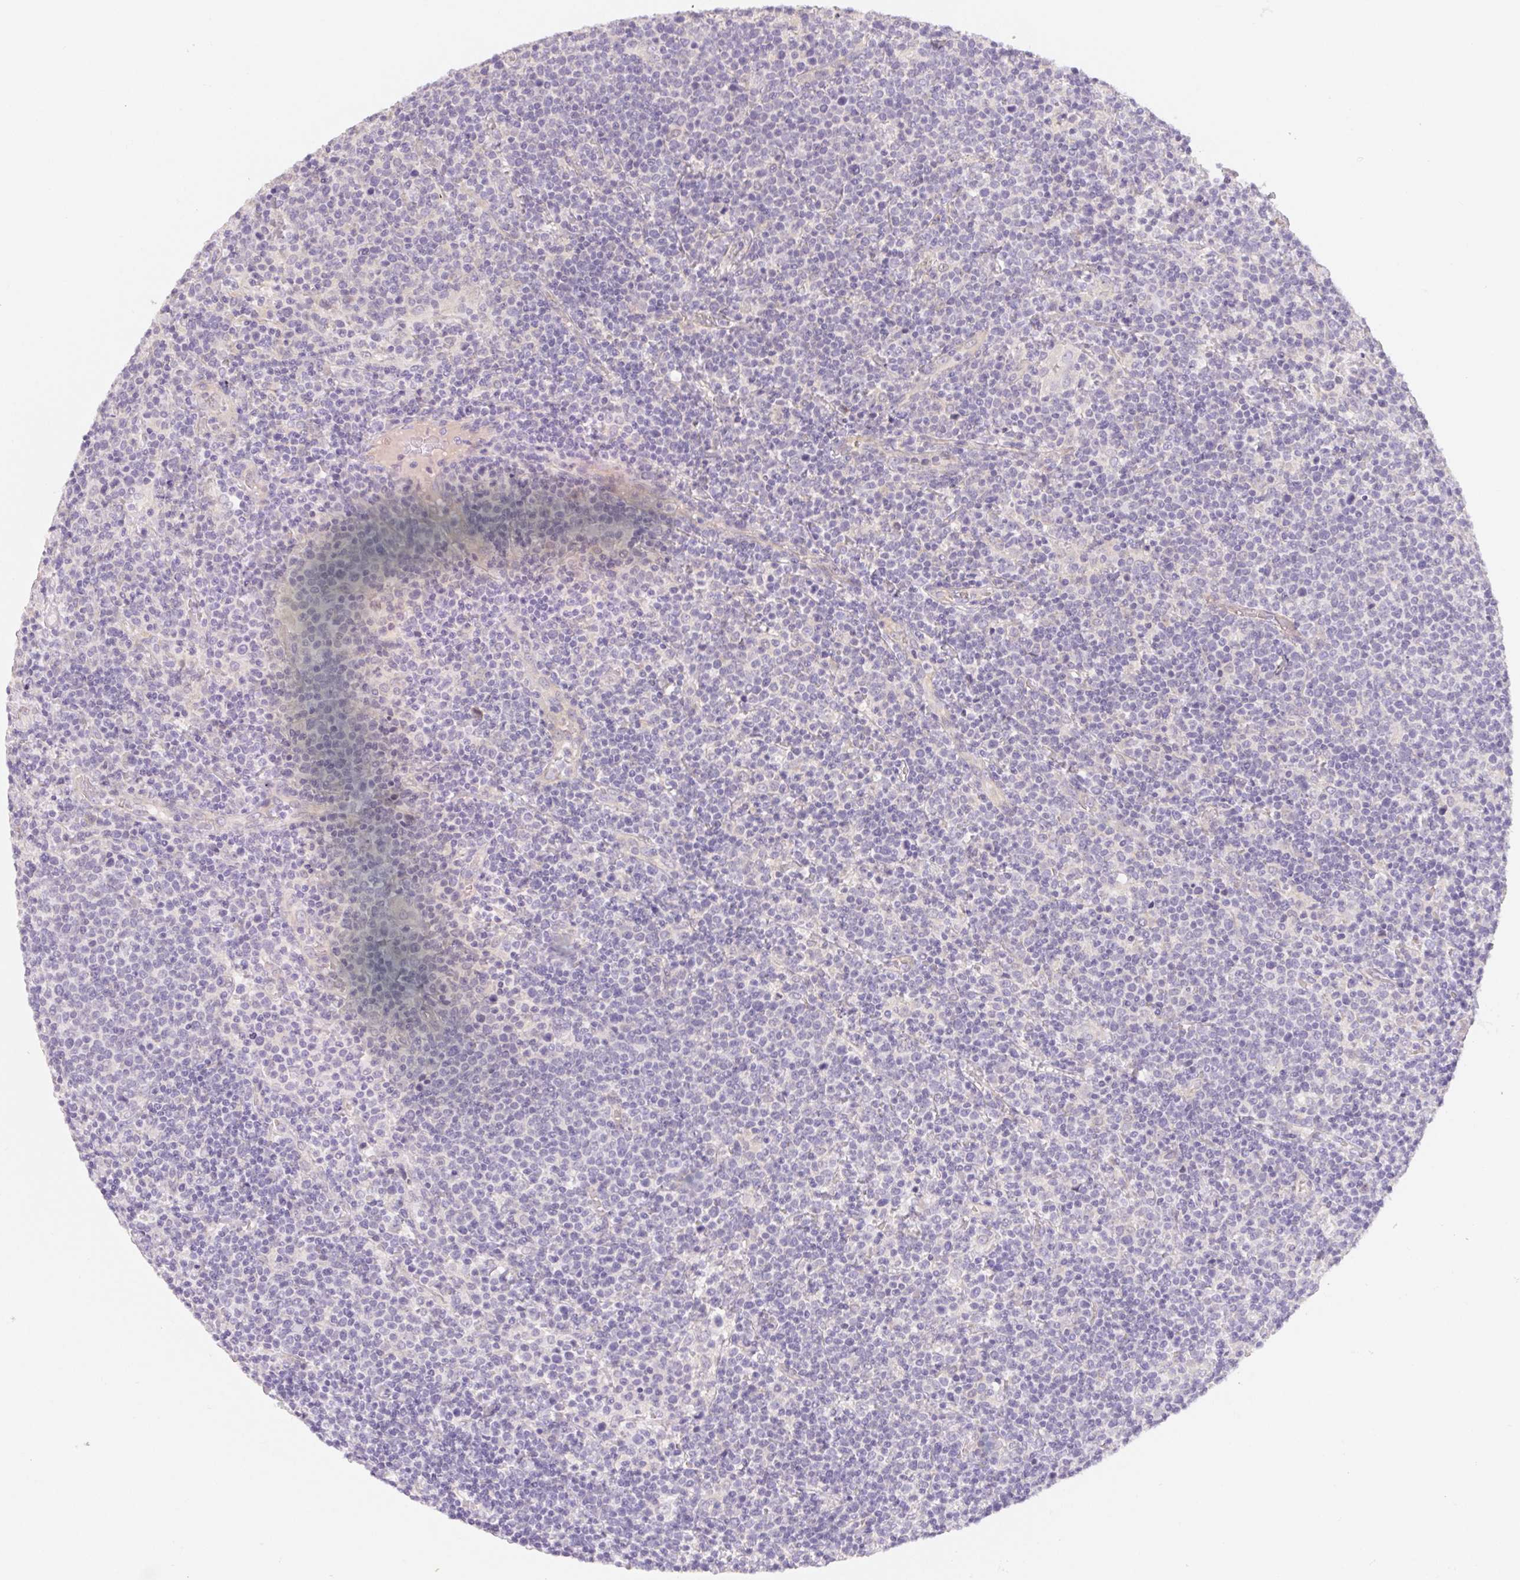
{"staining": {"intensity": "negative", "quantity": "none", "location": "none"}, "tissue": "lymphoma", "cell_type": "Tumor cells", "image_type": "cancer", "snomed": [{"axis": "morphology", "description": "Malignant lymphoma, non-Hodgkin's type, High grade"}, {"axis": "topography", "description": "Lymph node"}], "caption": "Histopathology image shows no significant protein staining in tumor cells of lymphoma.", "gene": "CTNND2", "patient": {"sex": "male", "age": 61}}